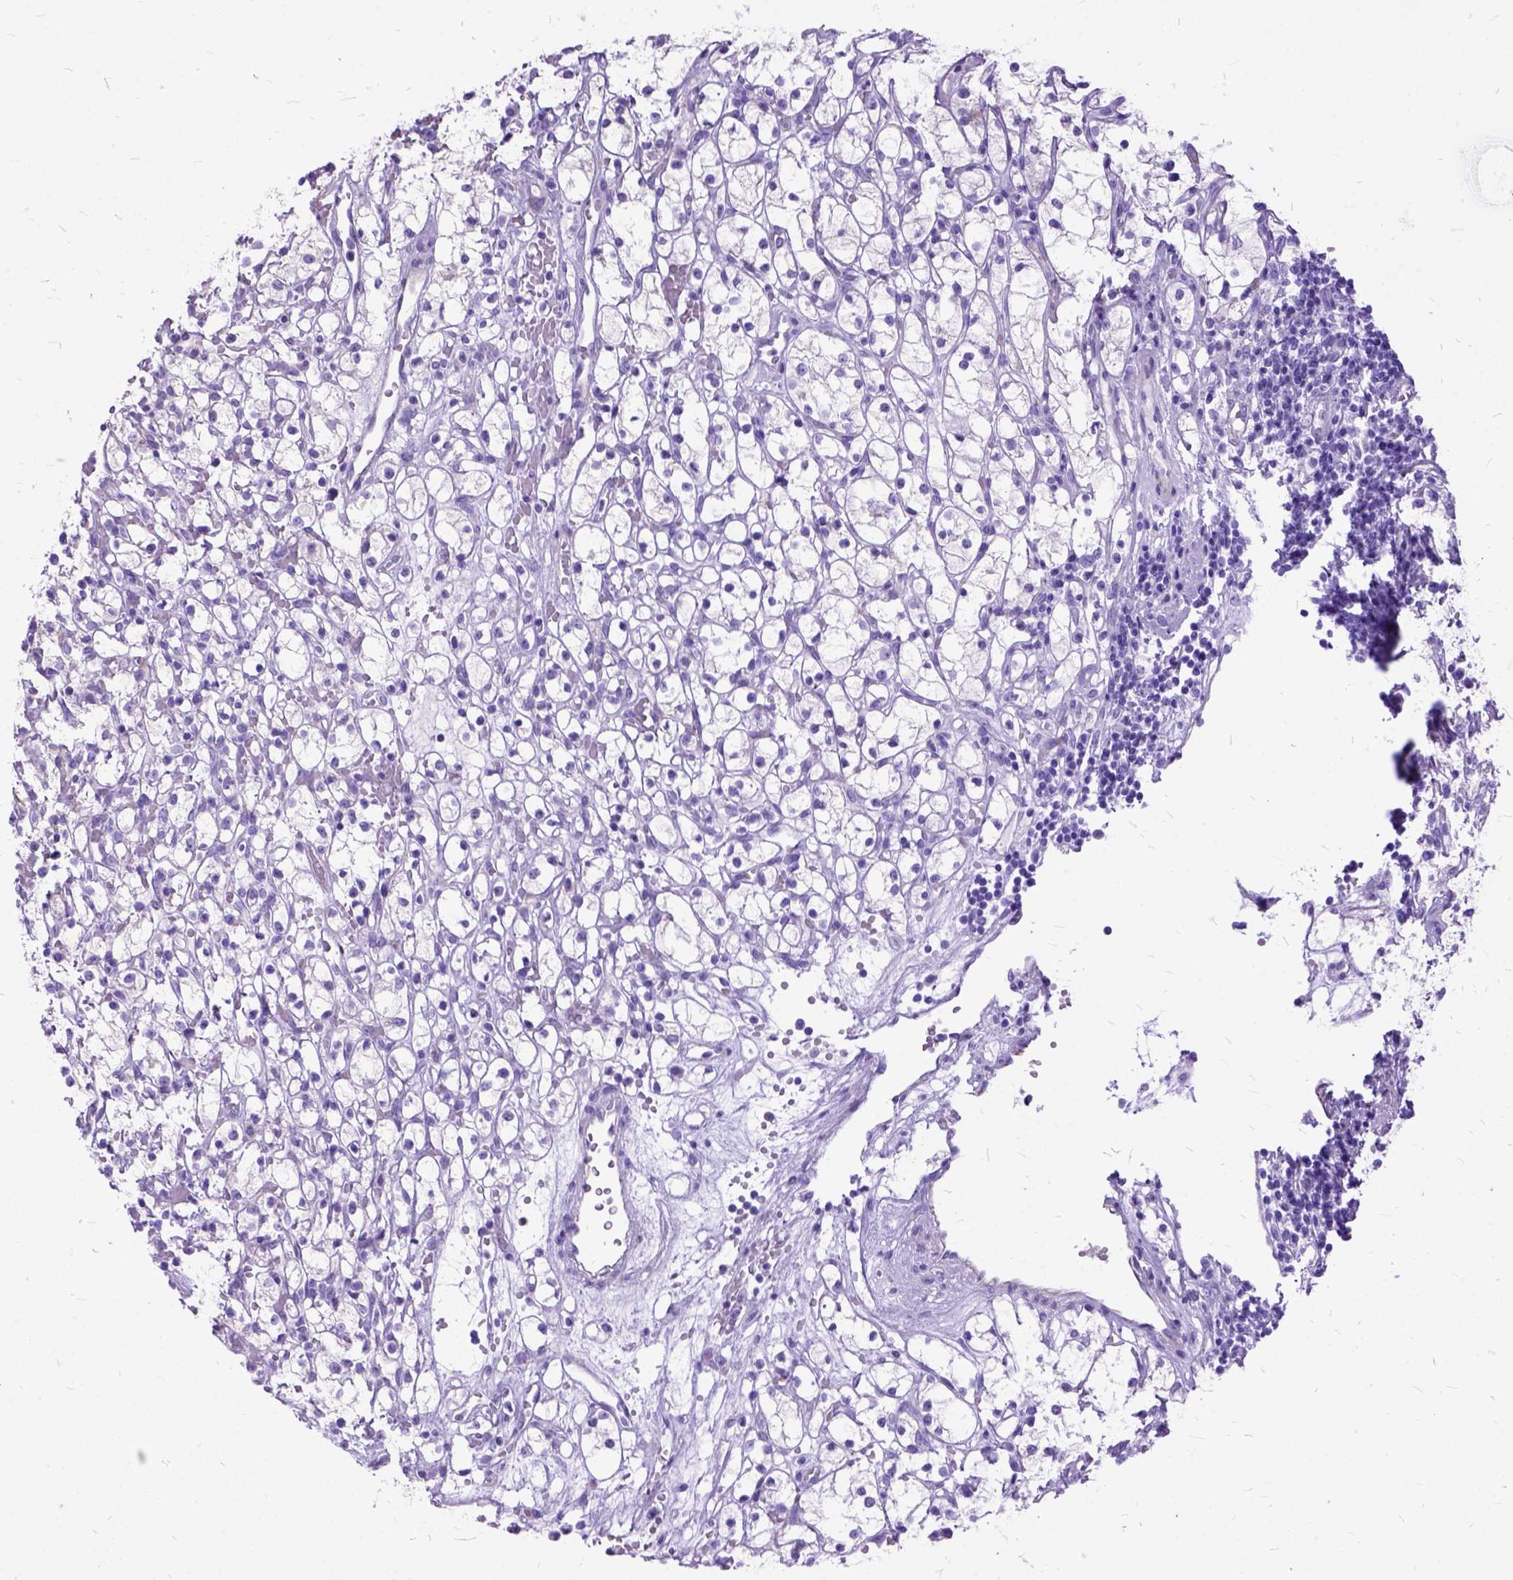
{"staining": {"intensity": "negative", "quantity": "none", "location": "none"}, "tissue": "renal cancer", "cell_type": "Tumor cells", "image_type": "cancer", "snomed": [{"axis": "morphology", "description": "Adenocarcinoma, NOS"}, {"axis": "topography", "description": "Kidney"}], "caption": "This is an immunohistochemistry micrograph of adenocarcinoma (renal). There is no positivity in tumor cells.", "gene": "DNAH2", "patient": {"sex": "female", "age": 59}}